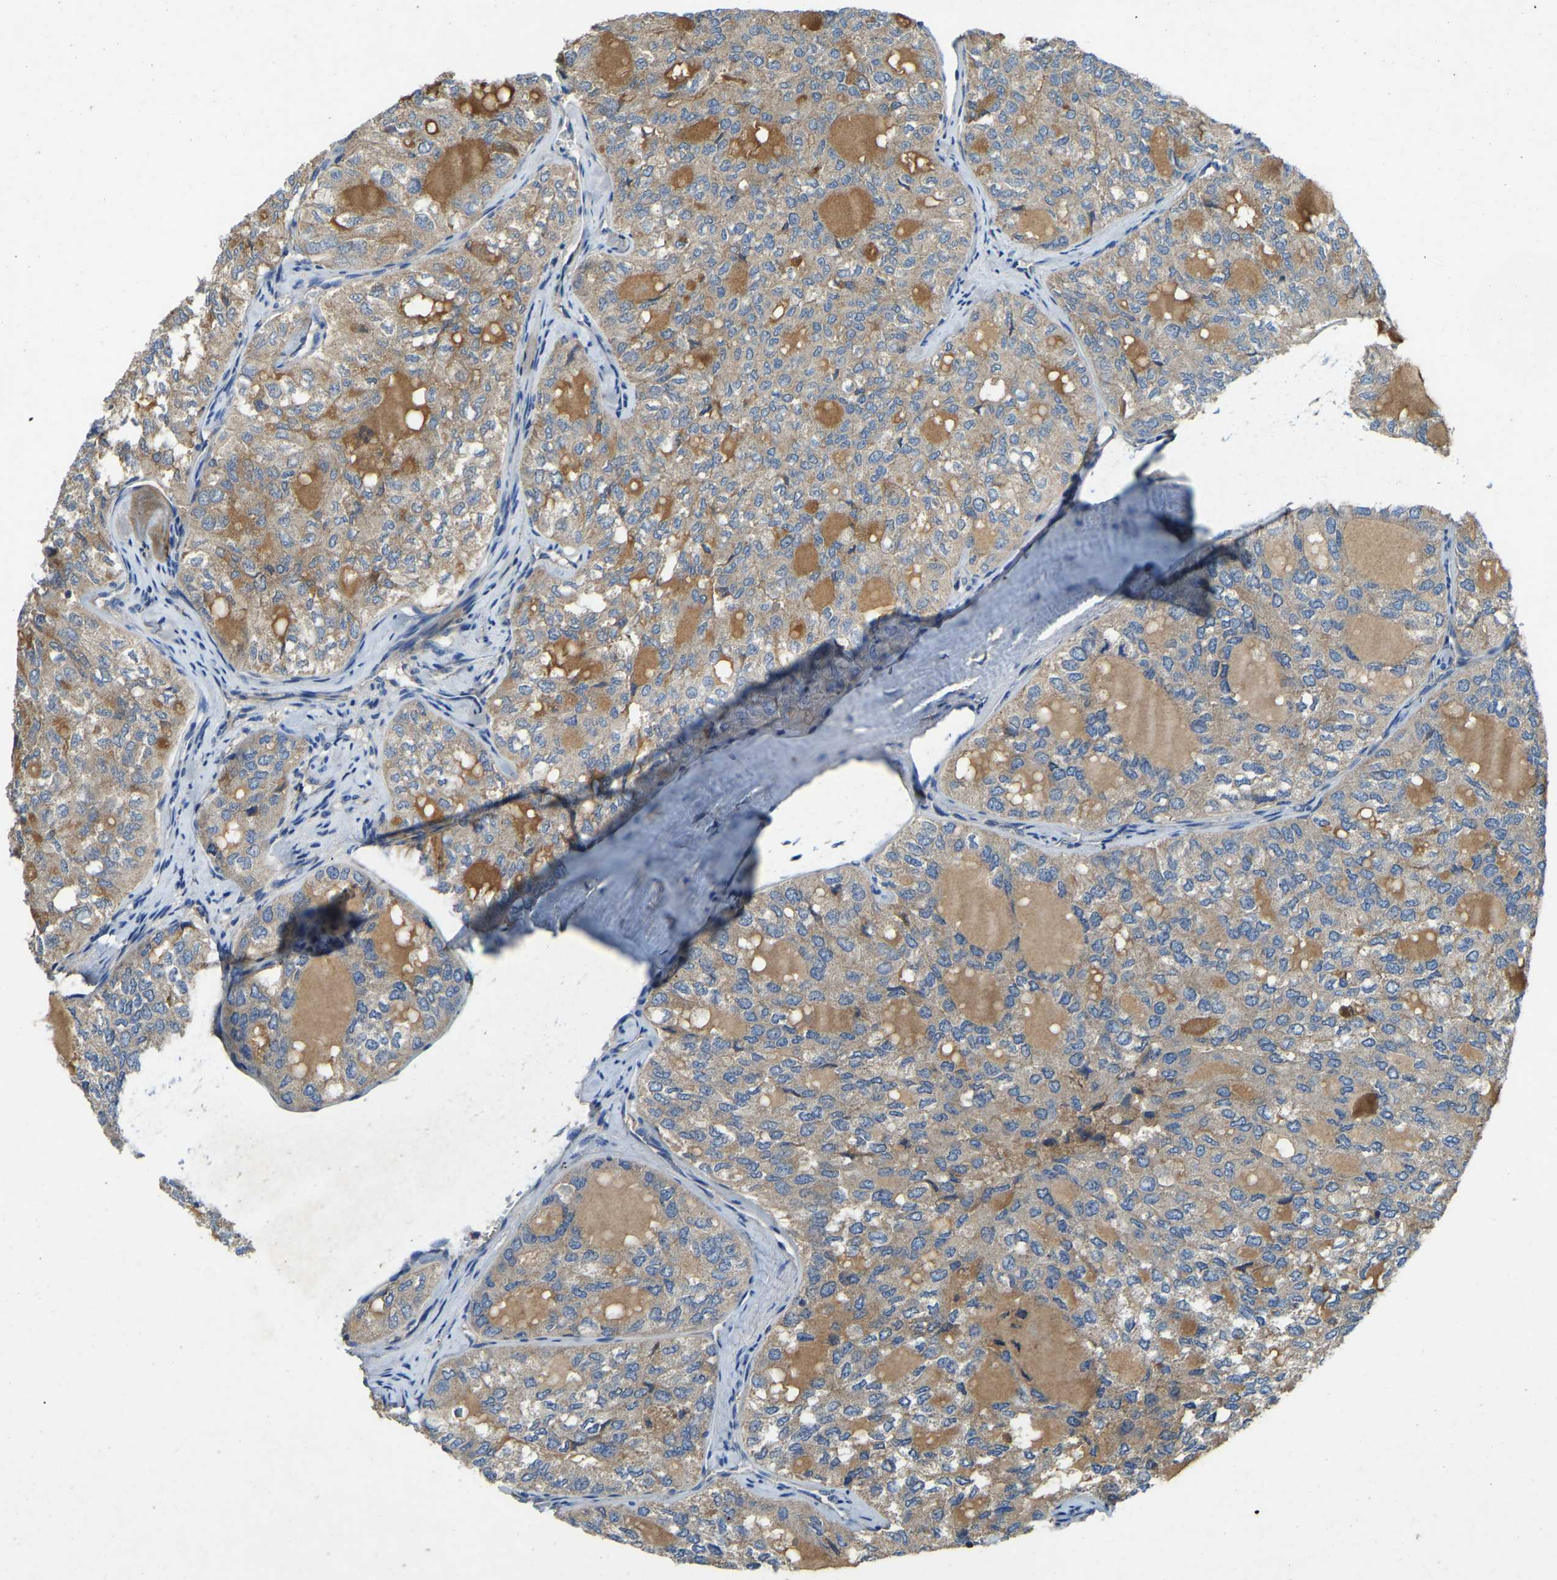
{"staining": {"intensity": "weak", "quantity": ">75%", "location": "cytoplasmic/membranous"}, "tissue": "thyroid cancer", "cell_type": "Tumor cells", "image_type": "cancer", "snomed": [{"axis": "morphology", "description": "Follicular adenoma carcinoma, NOS"}, {"axis": "topography", "description": "Thyroid gland"}], "caption": "A brown stain shows weak cytoplasmic/membranous expression of a protein in human thyroid cancer (follicular adenoma carcinoma) tumor cells. The protein of interest is shown in brown color, while the nuclei are stained blue.", "gene": "ATP8B1", "patient": {"sex": "male", "age": 75}}